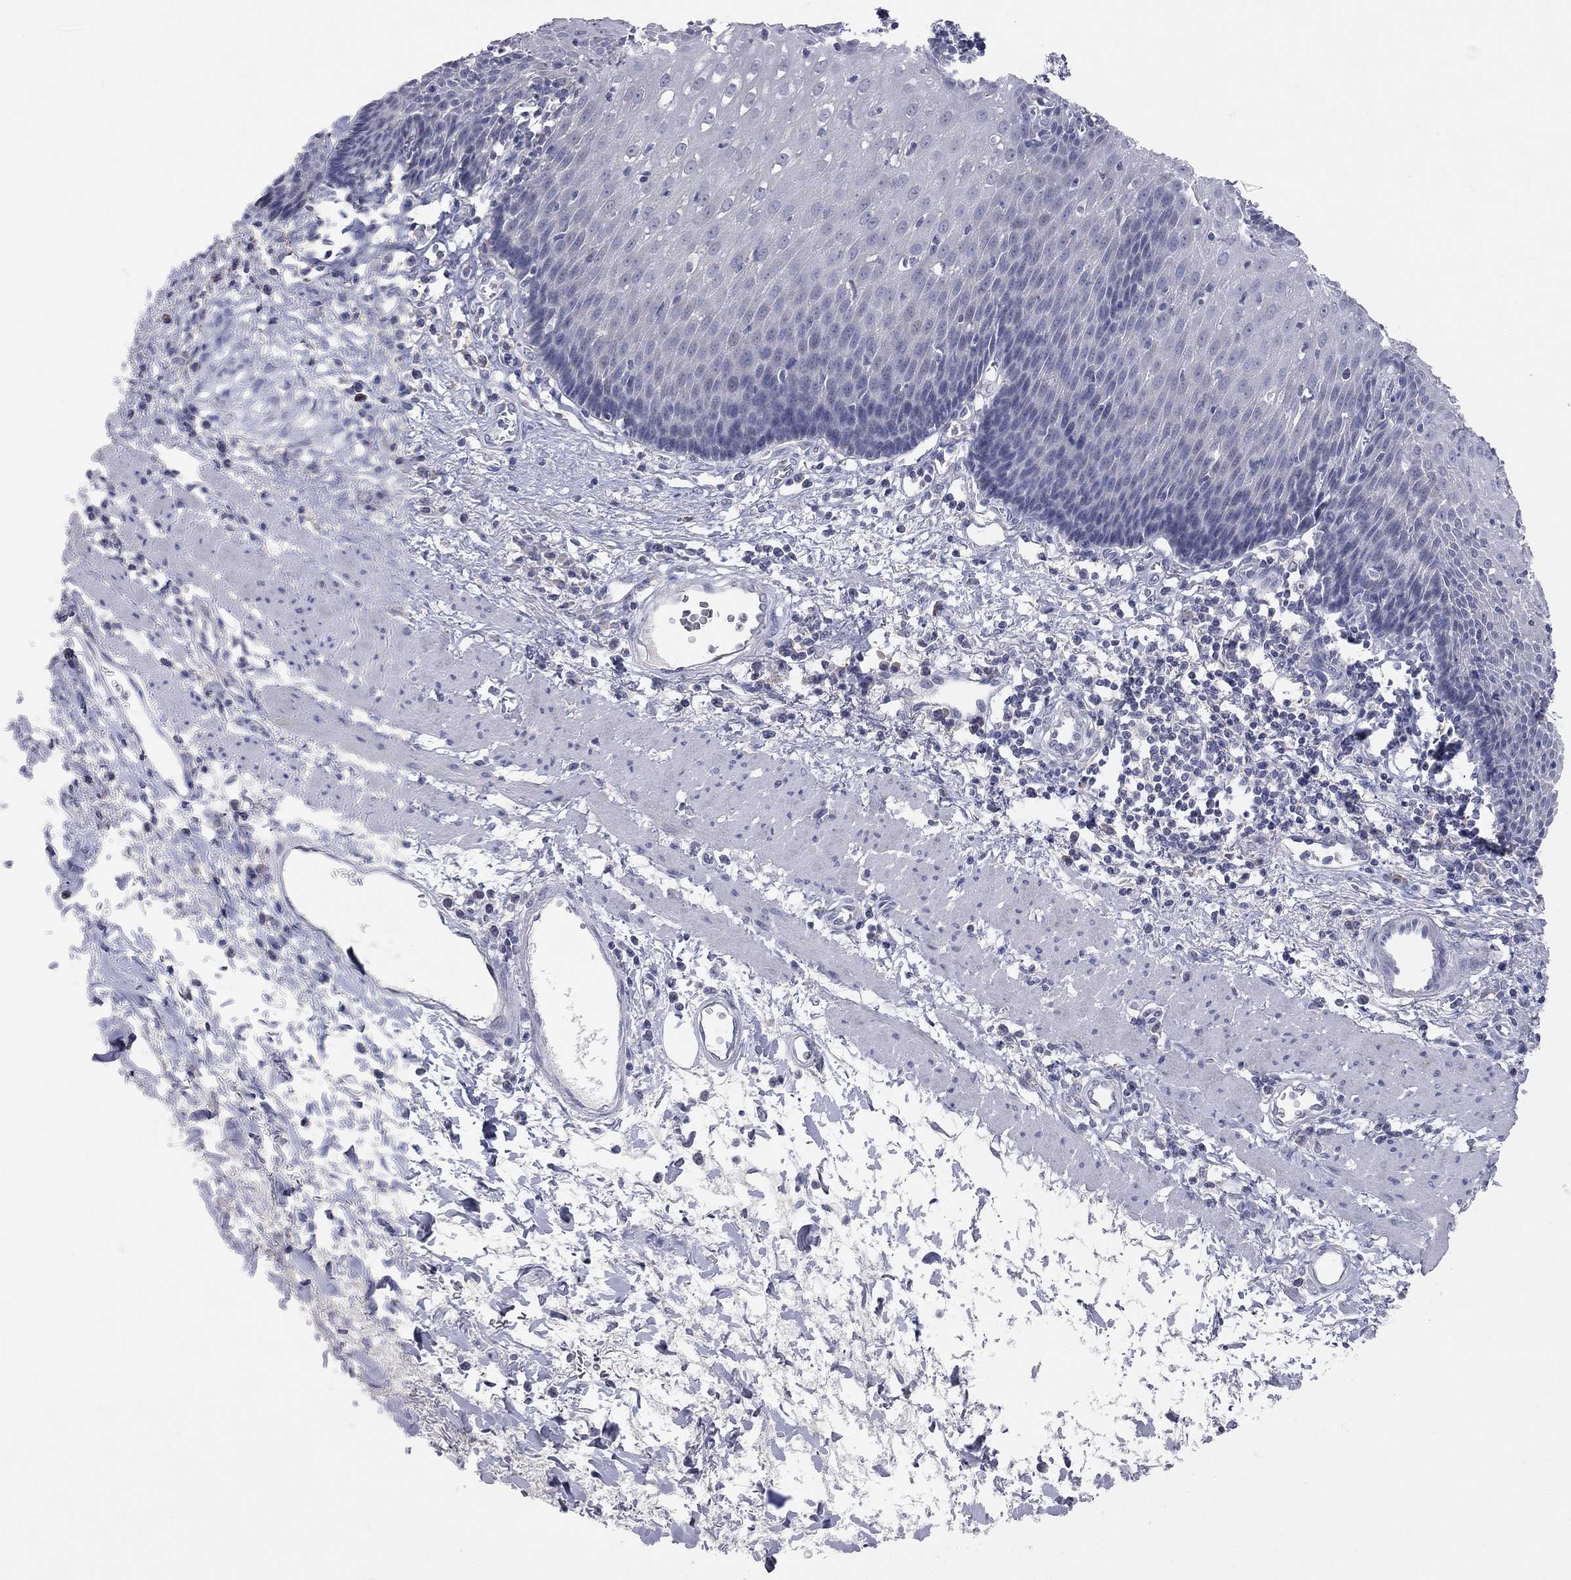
{"staining": {"intensity": "negative", "quantity": "none", "location": "none"}, "tissue": "esophagus", "cell_type": "Squamous epithelial cells", "image_type": "normal", "snomed": [{"axis": "morphology", "description": "Normal tissue, NOS"}, {"axis": "topography", "description": "Esophagus"}], "caption": "Image shows no protein staining in squamous epithelial cells of benign esophagus. The staining was performed using DAB to visualize the protein expression in brown, while the nuclei were stained in blue with hematoxylin (Magnification: 20x).", "gene": "MMP13", "patient": {"sex": "male", "age": 57}}